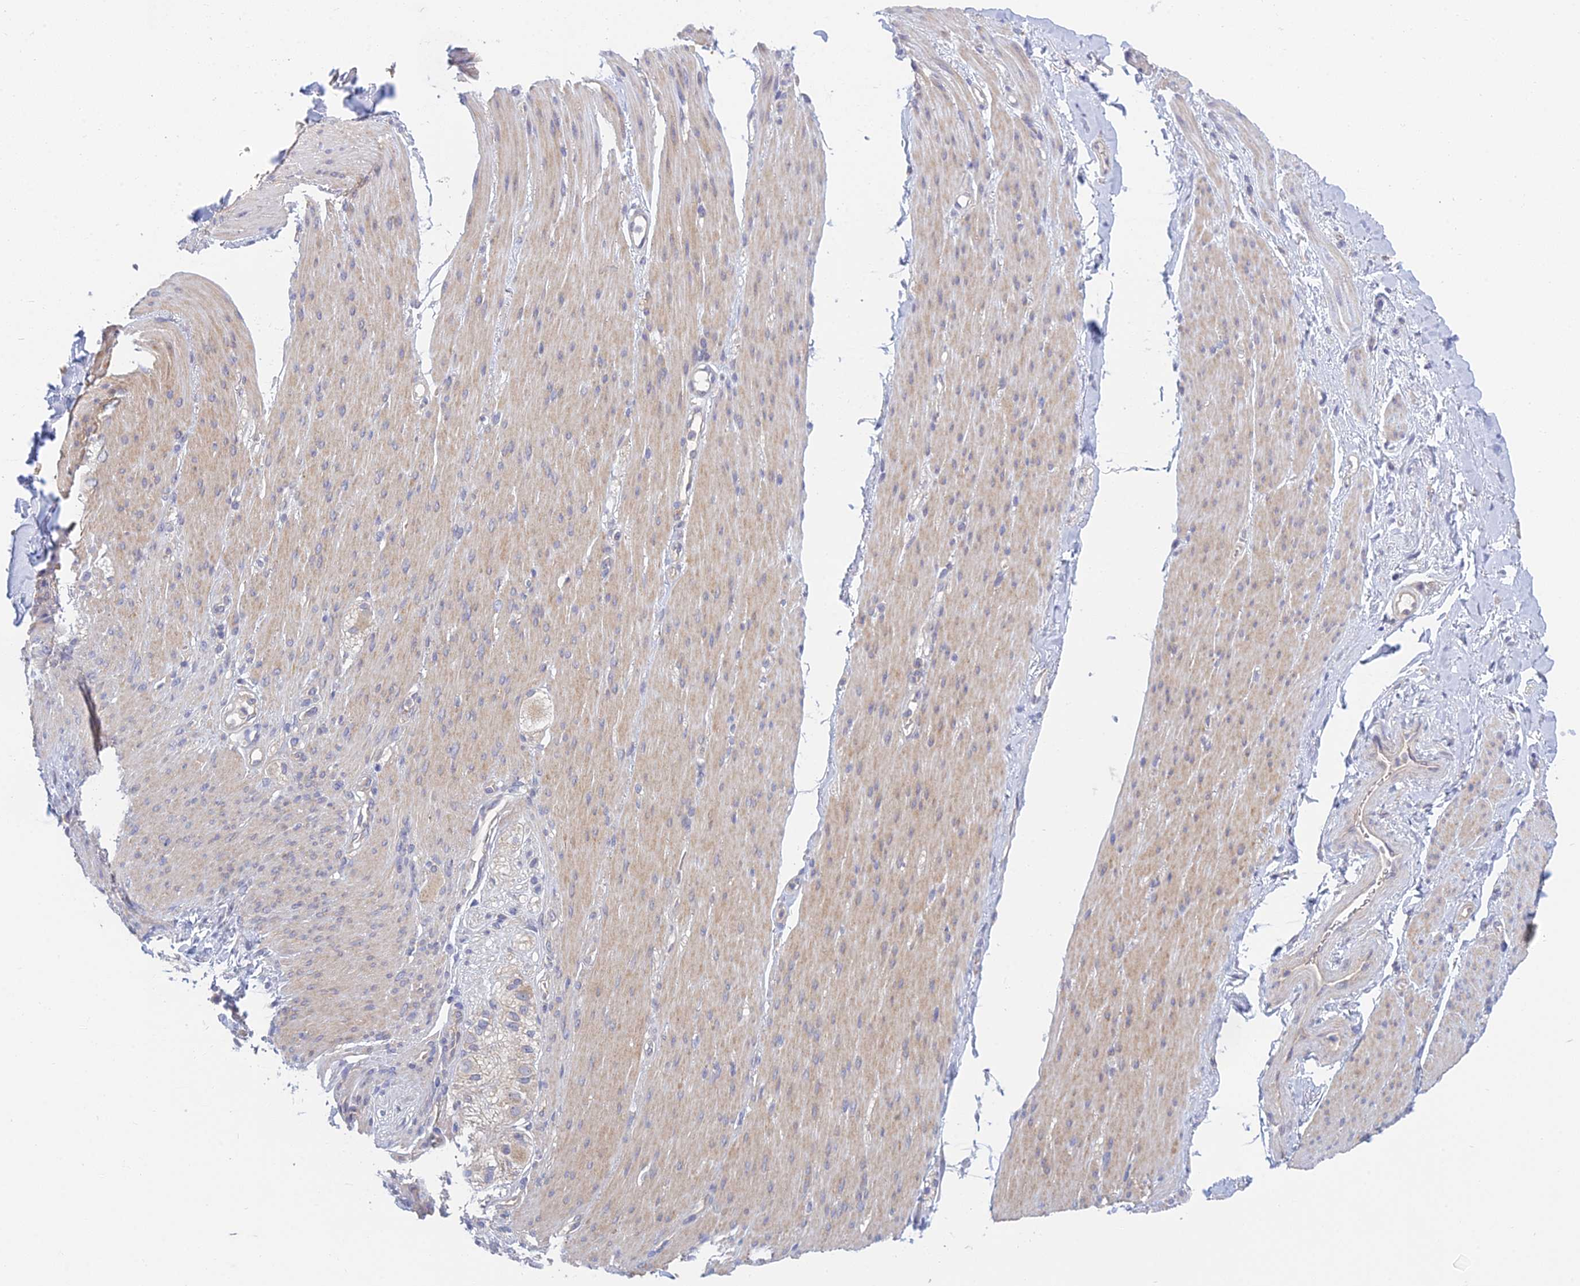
{"staining": {"intensity": "negative", "quantity": "none", "location": "none"}, "tissue": "adipose tissue", "cell_type": "Adipocytes", "image_type": "normal", "snomed": [{"axis": "morphology", "description": "Normal tissue, NOS"}, {"axis": "topography", "description": "Colon"}, {"axis": "topography", "description": "Peripheral nerve tissue"}], "caption": "Photomicrograph shows no significant protein expression in adipocytes of unremarkable adipose tissue.", "gene": "METTL26", "patient": {"sex": "female", "age": 61}}